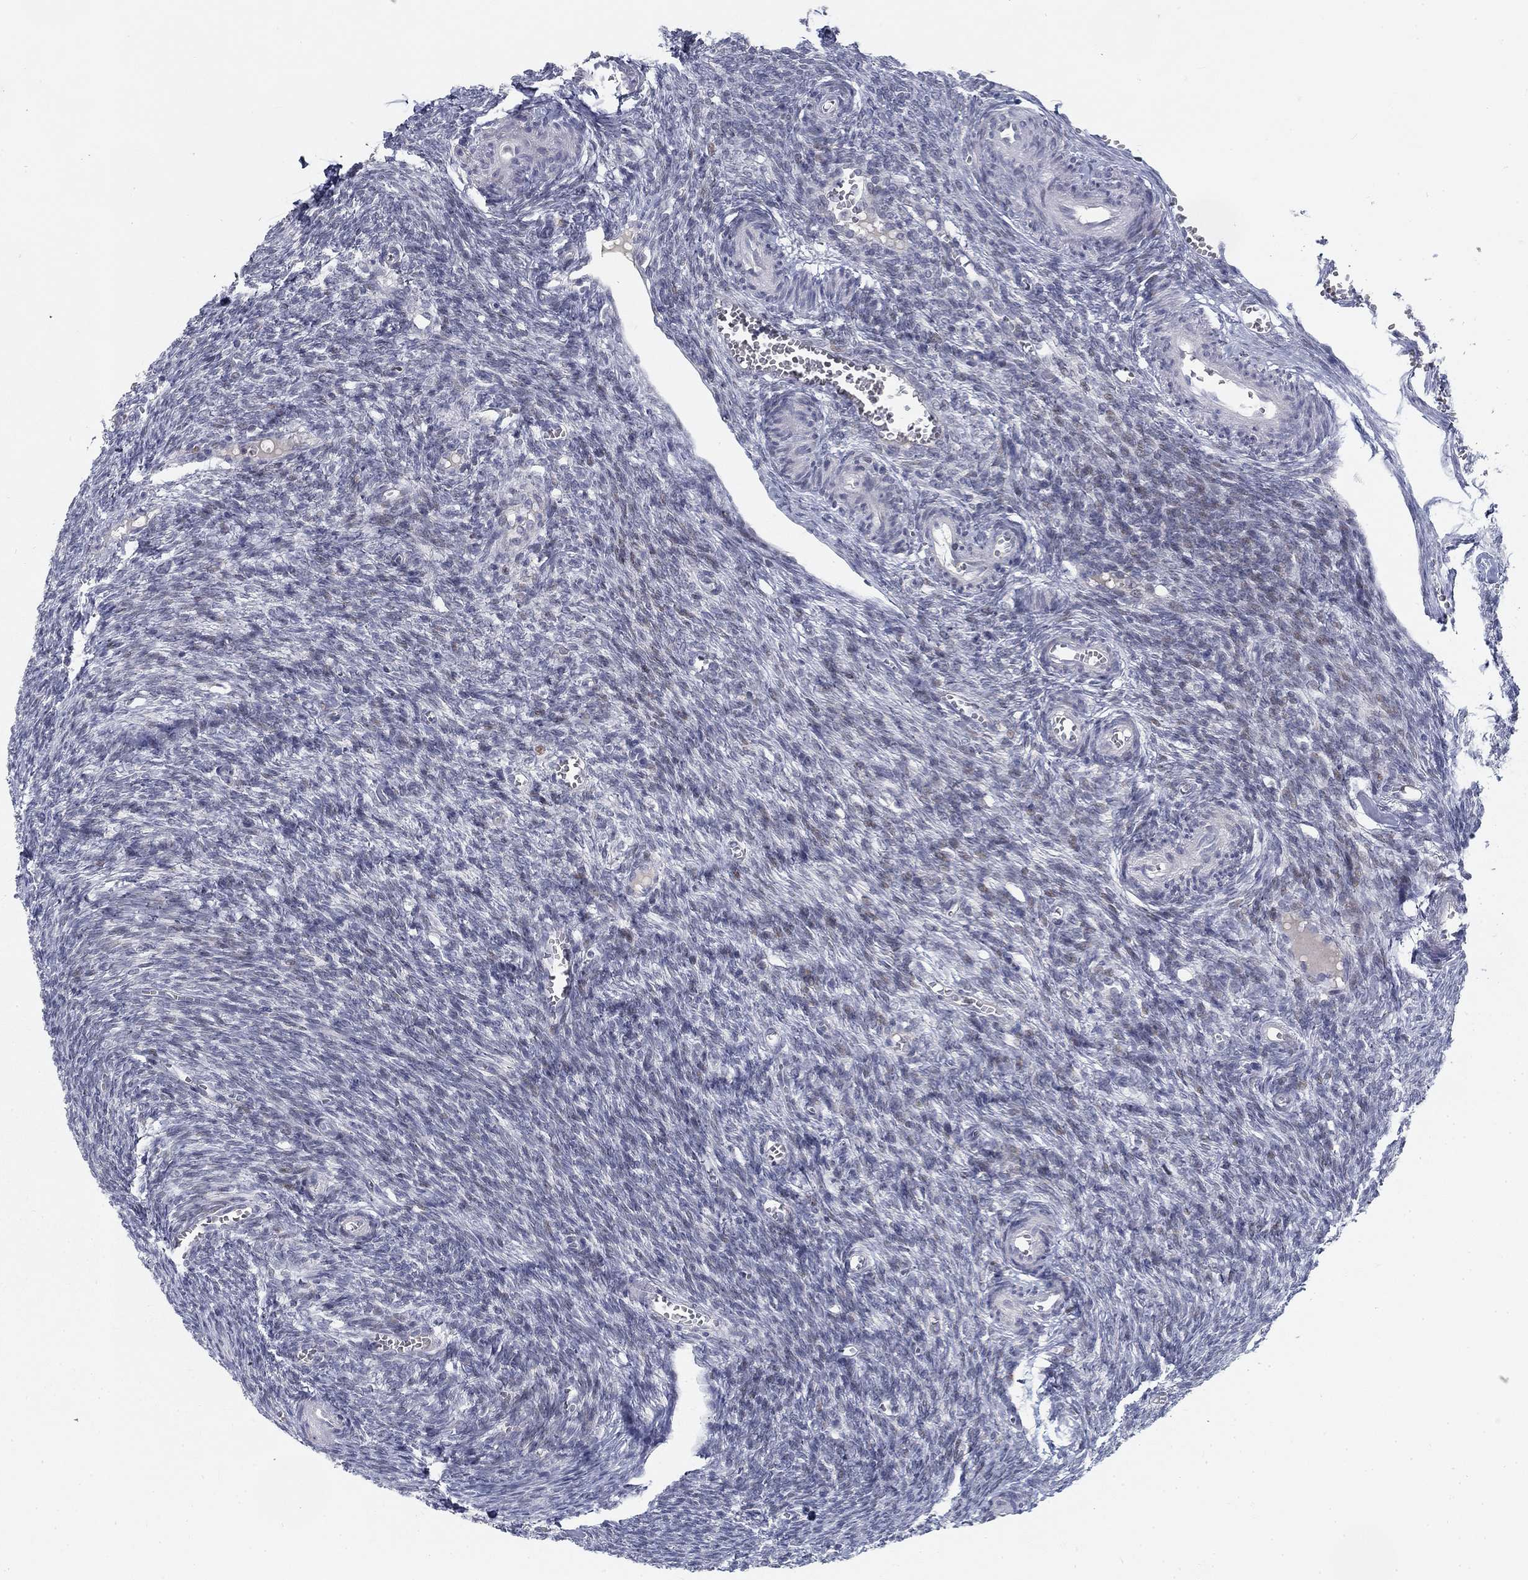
{"staining": {"intensity": "negative", "quantity": "none", "location": "none"}, "tissue": "ovary", "cell_type": "Ovarian stroma cells", "image_type": "normal", "snomed": [{"axis": "morphology", "description": "Normal tissue, NOS"}, {"axis": "topography", "description": "Ovary"}], "caption": "Image shows no significant protein staining in ovarian stroma cells of unremarkable ovary.", "gene": "ATP1A3", "patient": {"sex": "female", "age": 43}}